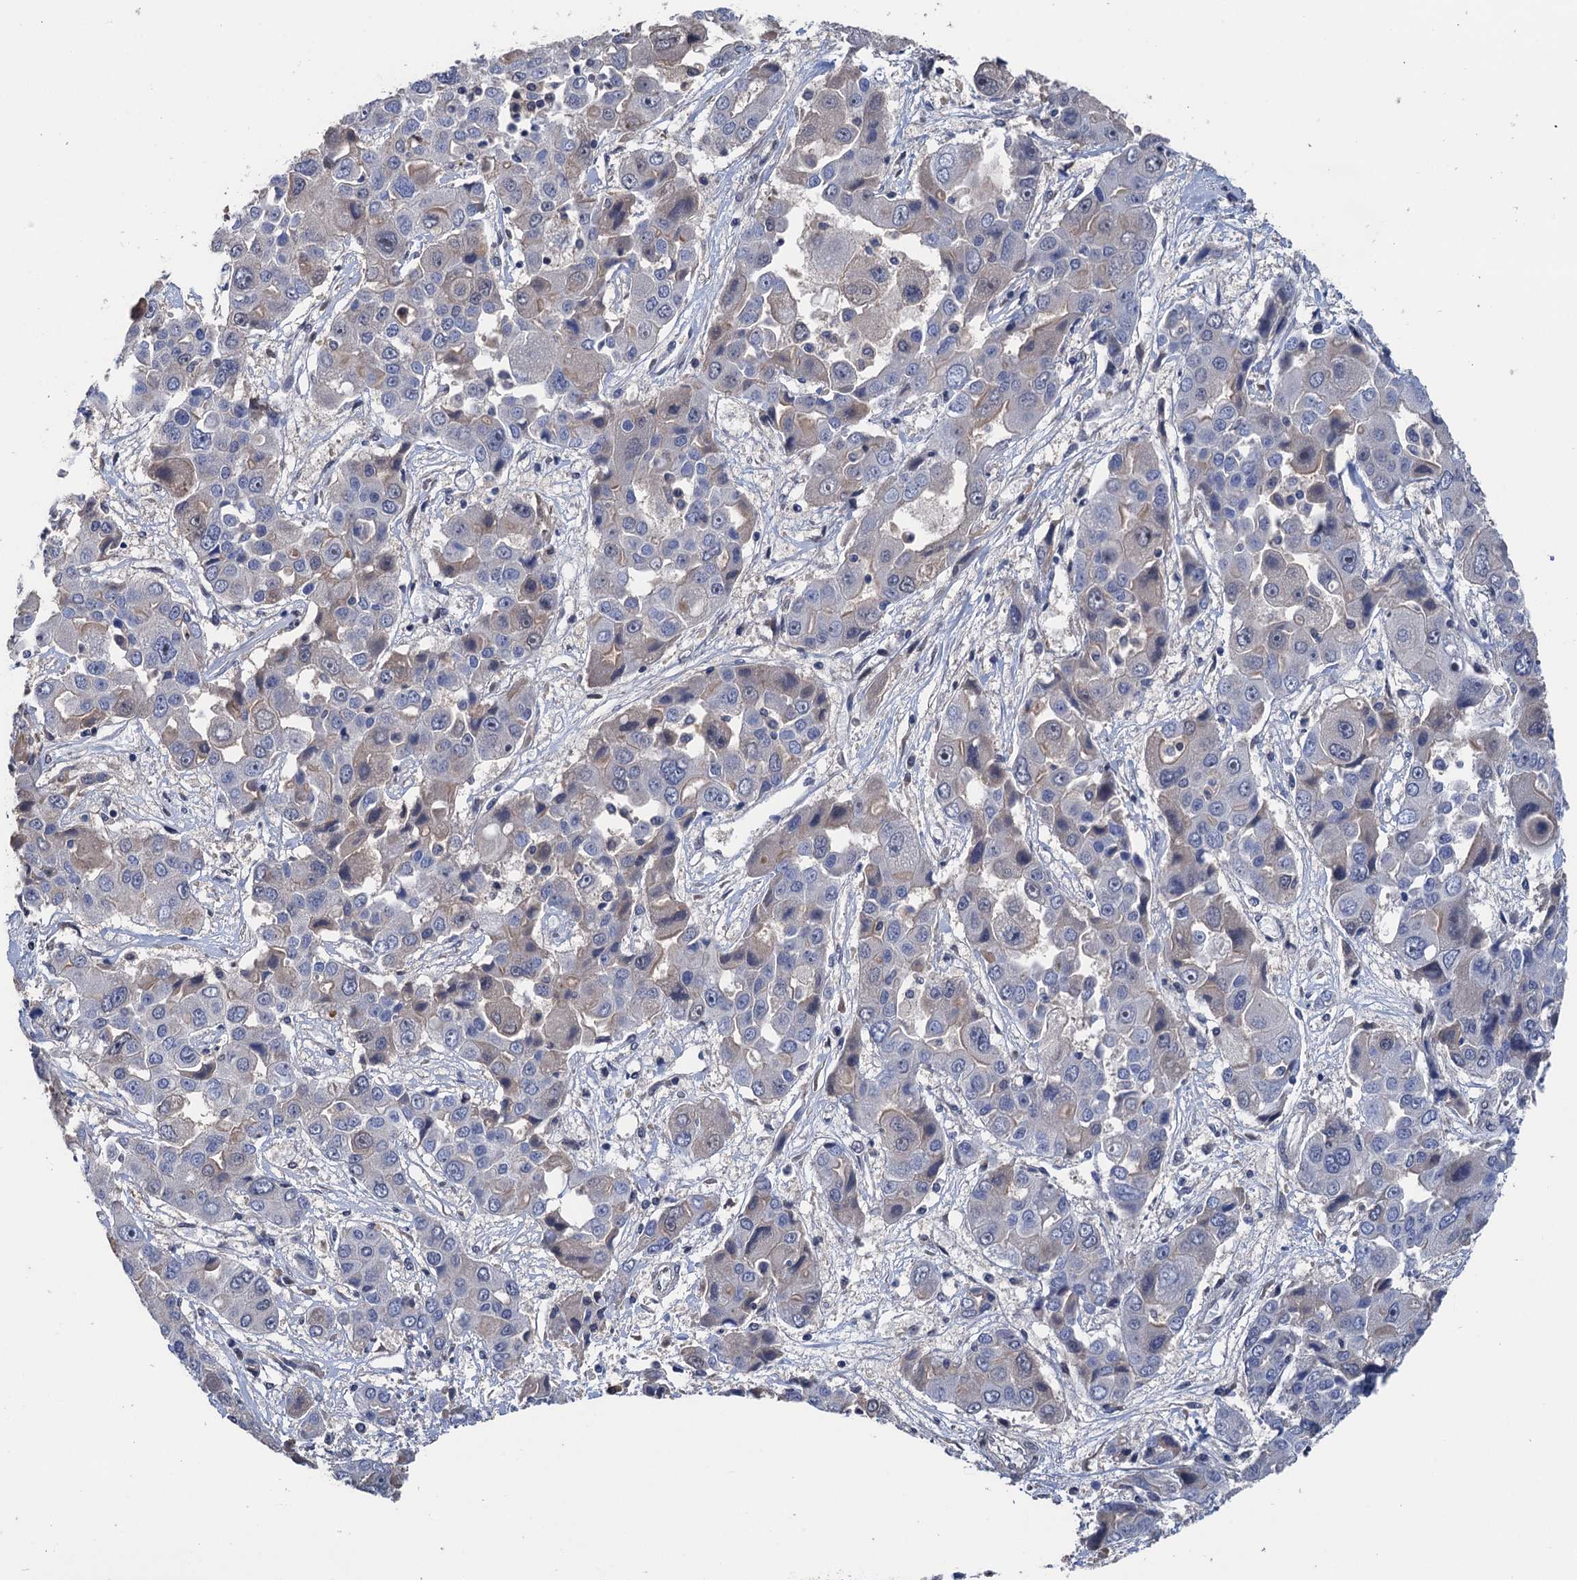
{"staining": {"intensity": "weak", "quantity": "<25%", "location": "cytoplasmic/membranous"}, "tissue": "liver cancer", "cell_type": "Tumor cells", "image_type": "cancer", "snomed": [{"axis": "morphology", "description": "Cholangiocarcinoma"}, {"axis": "topography", "description": "Liver"}], "caption": "An immunohistochemistry photomicrograph of liver cholangiocarcinoma is shown. There is no staining in tumor cells of liver cholangiocarcinoma. The staining is performed using DAB (3,3'-diaminobenzidine) brown chromogen with nuclei counter-stained in using hematoxylin.", "gene": "ART5", "patient": {"sex": "male", "age": 67}}